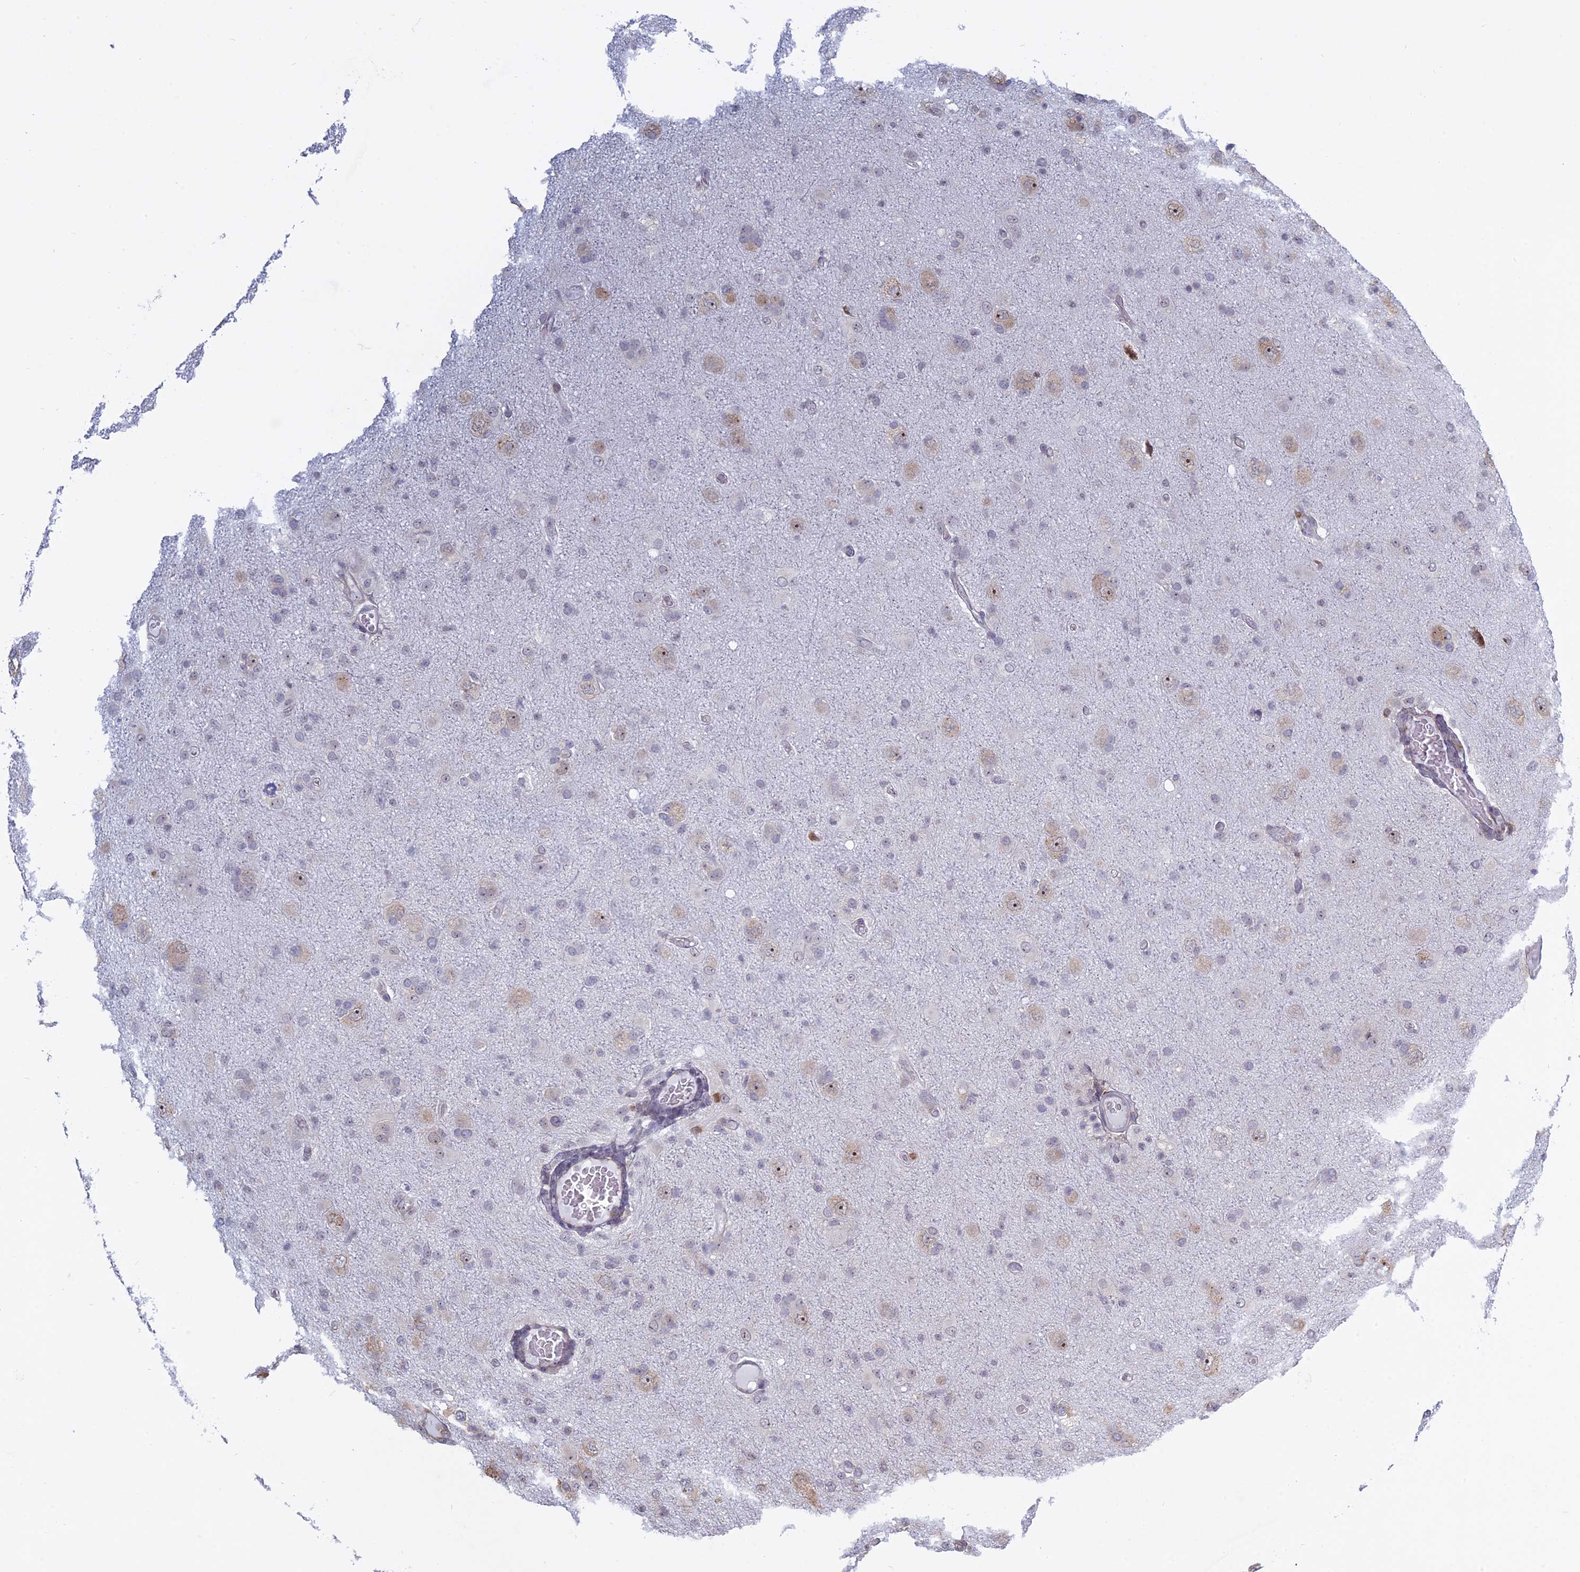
{"staining": {"intensity": "moderate", "quantity": "<25%", "location": "nuclear"}, "tissue": "glioma", "cell_type": "Tumor cells", "image_type": "cancer", "snomed": [{"axis": "morphology", "description": "Glioma, malignant, High grade"}, {"axis": "topography", "description": "Brain"}], "caption": "A micrograph showing moderate nuclear staining in approximately <25% of tumor cells in glioma, as visualized by brown immunohistochemical staining.", "gene": "RPS19BP1", "patient": {"sex": "female", "age": 57}}